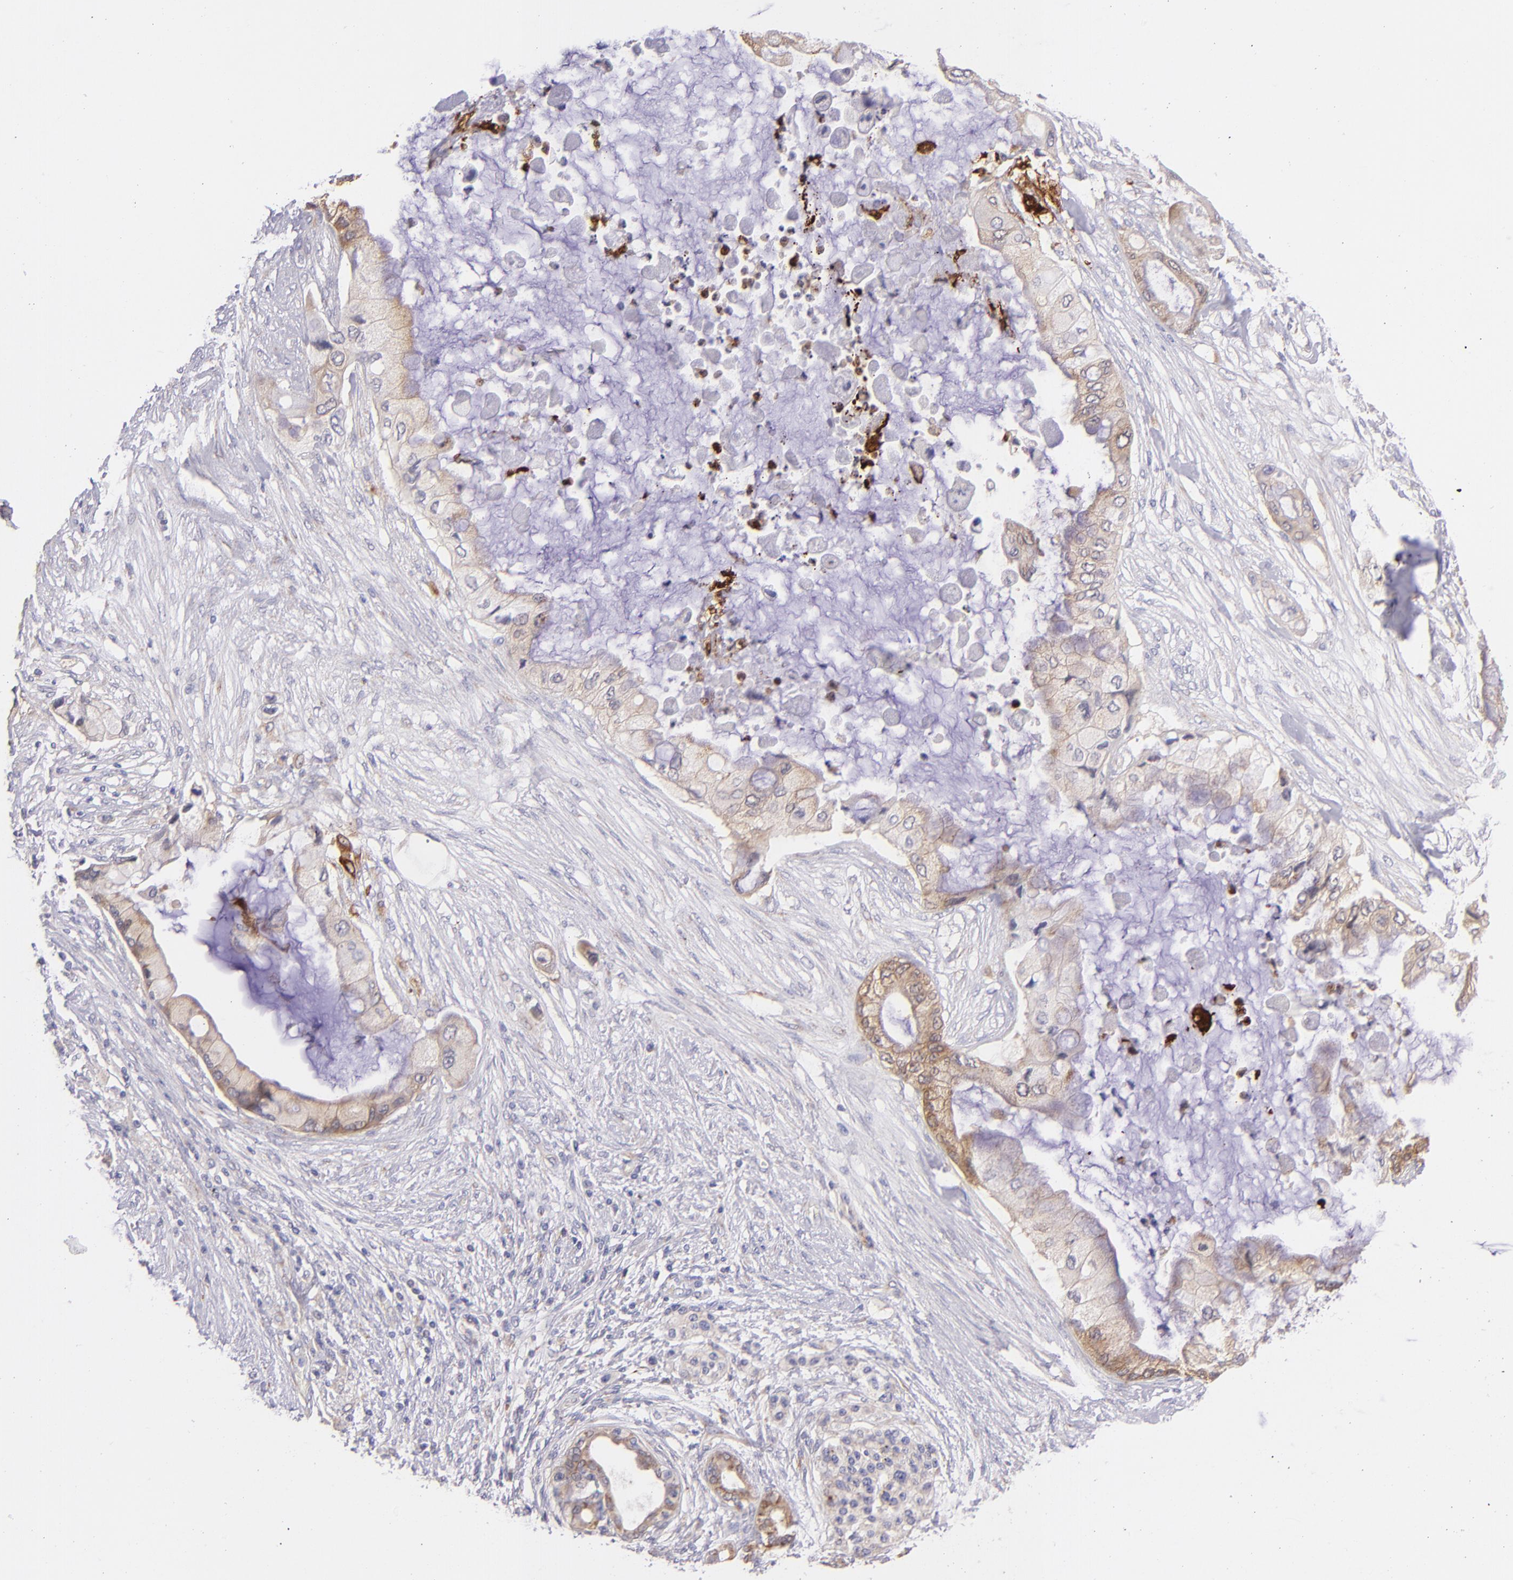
{"staining": {"intensity": "weak", "quantity": ">75%", "location": "cytoplasmic/membranous"}, "tissue": "pancreatic cancer", "cell_type": "Tumor cells", "image_type": "cancer", "snomed": [{"axis": "morphology", "description": "Adenocarcinoma, NOS"}, {"axis": "topography", "description": "Pancreas"}], "caption": "Pancreatic adenocarcinoma tissue displays weak cytoplasmic/membranous expression in about >75% of tumor cells, visualized by immunohistochemistry. (IHC, brightfield microscopy, high magnification).", "gene": "SH2D4A", "patient": {"sex": "female", "age": 59}}